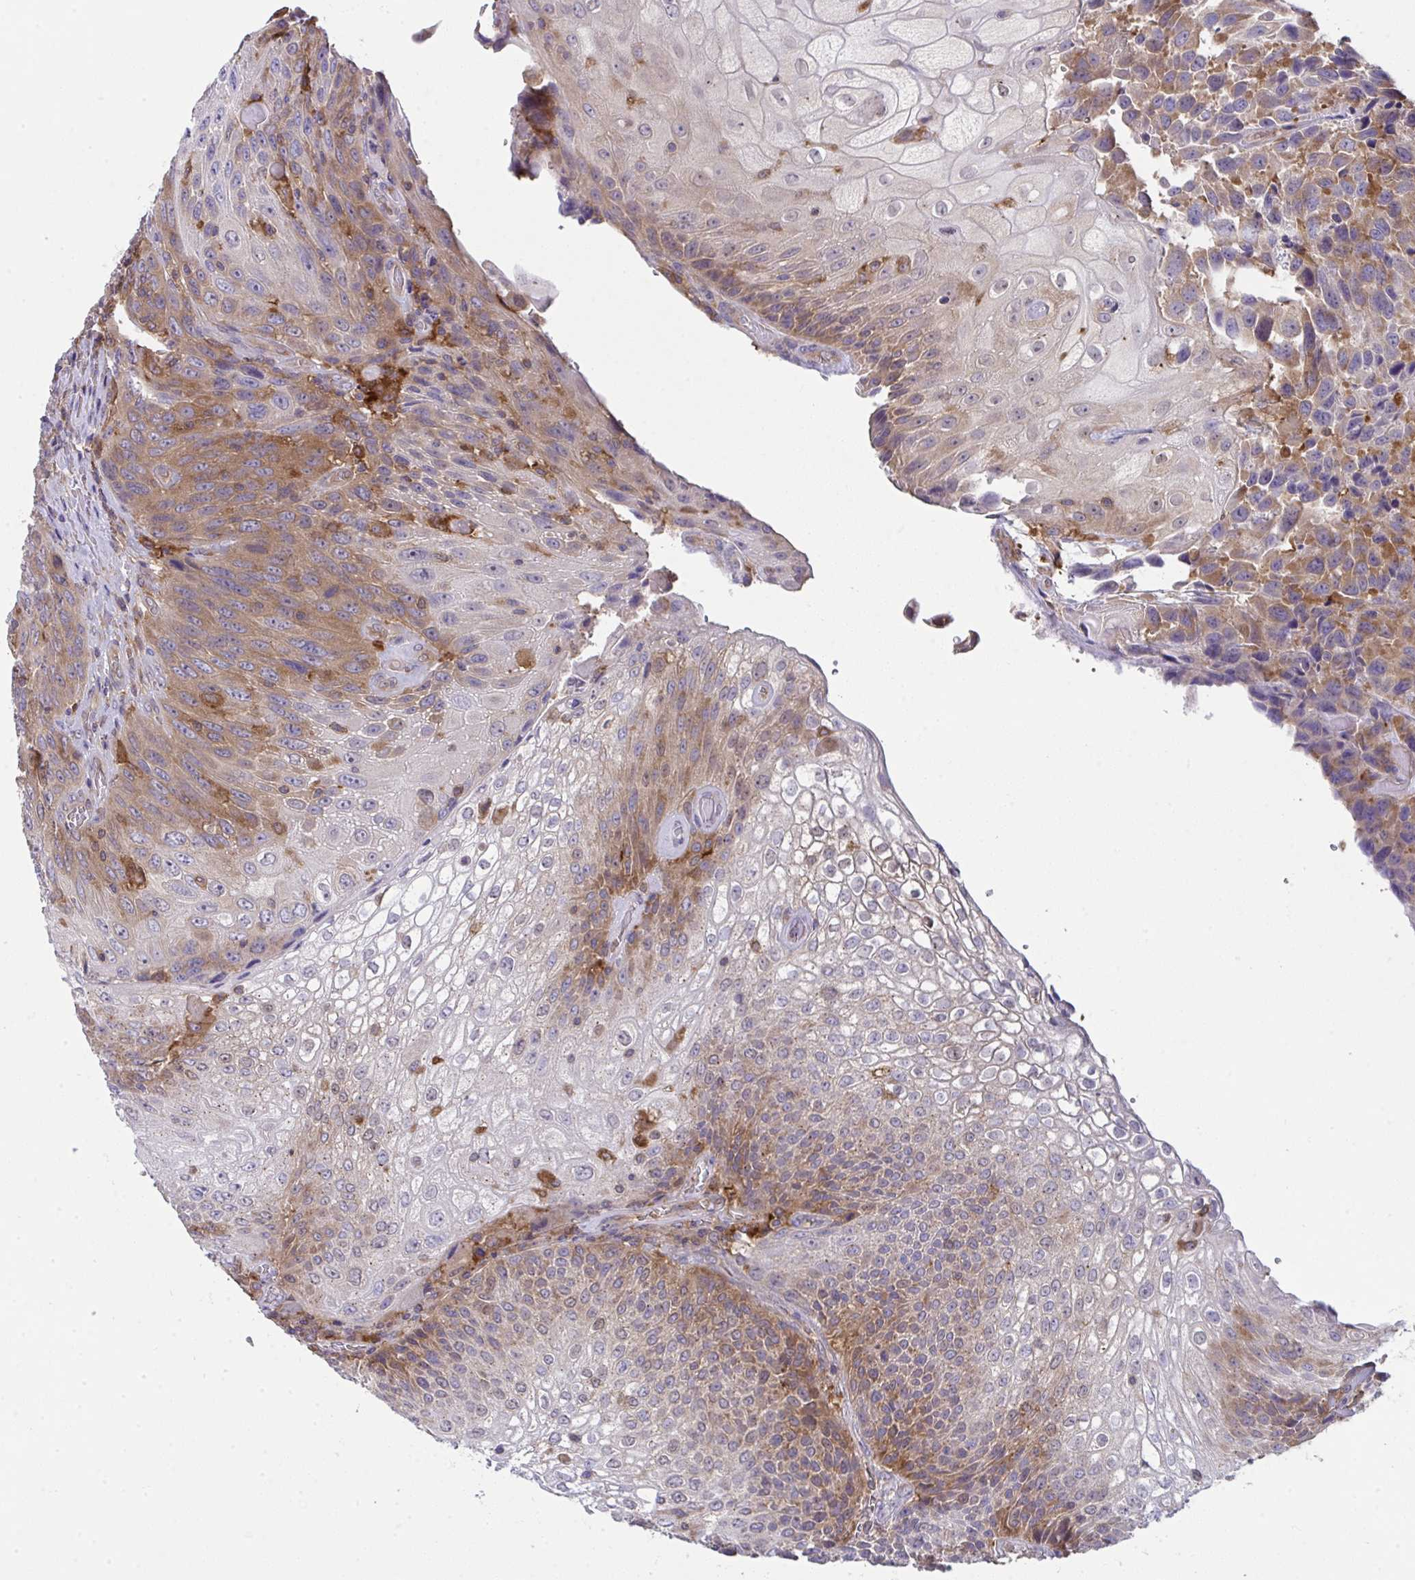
{"staining": {"intensity": "moderate", "quantity": "25%-75%", "location": "cytoplasmic/membranous,nuclear"}, "tissue": "urothelial cancer", "cell_type": "Tumor cells", "image_type": "cancer", "snomed": [{"axis": "morphology", "description": "Urothelial carcinoma, High grade"}, {"axis": "topography", "description": "Urinary bladder"}], "caption": "Urothelial carcinoma (high-grade) stained with immunohistochemistry exhibits moderate cytoplasmic/membranous and nuclear positivity in about 25%-75% of tumor cells.", "gene": "ALDH16A1", "patient": {"sex": "female", "age": 70}}